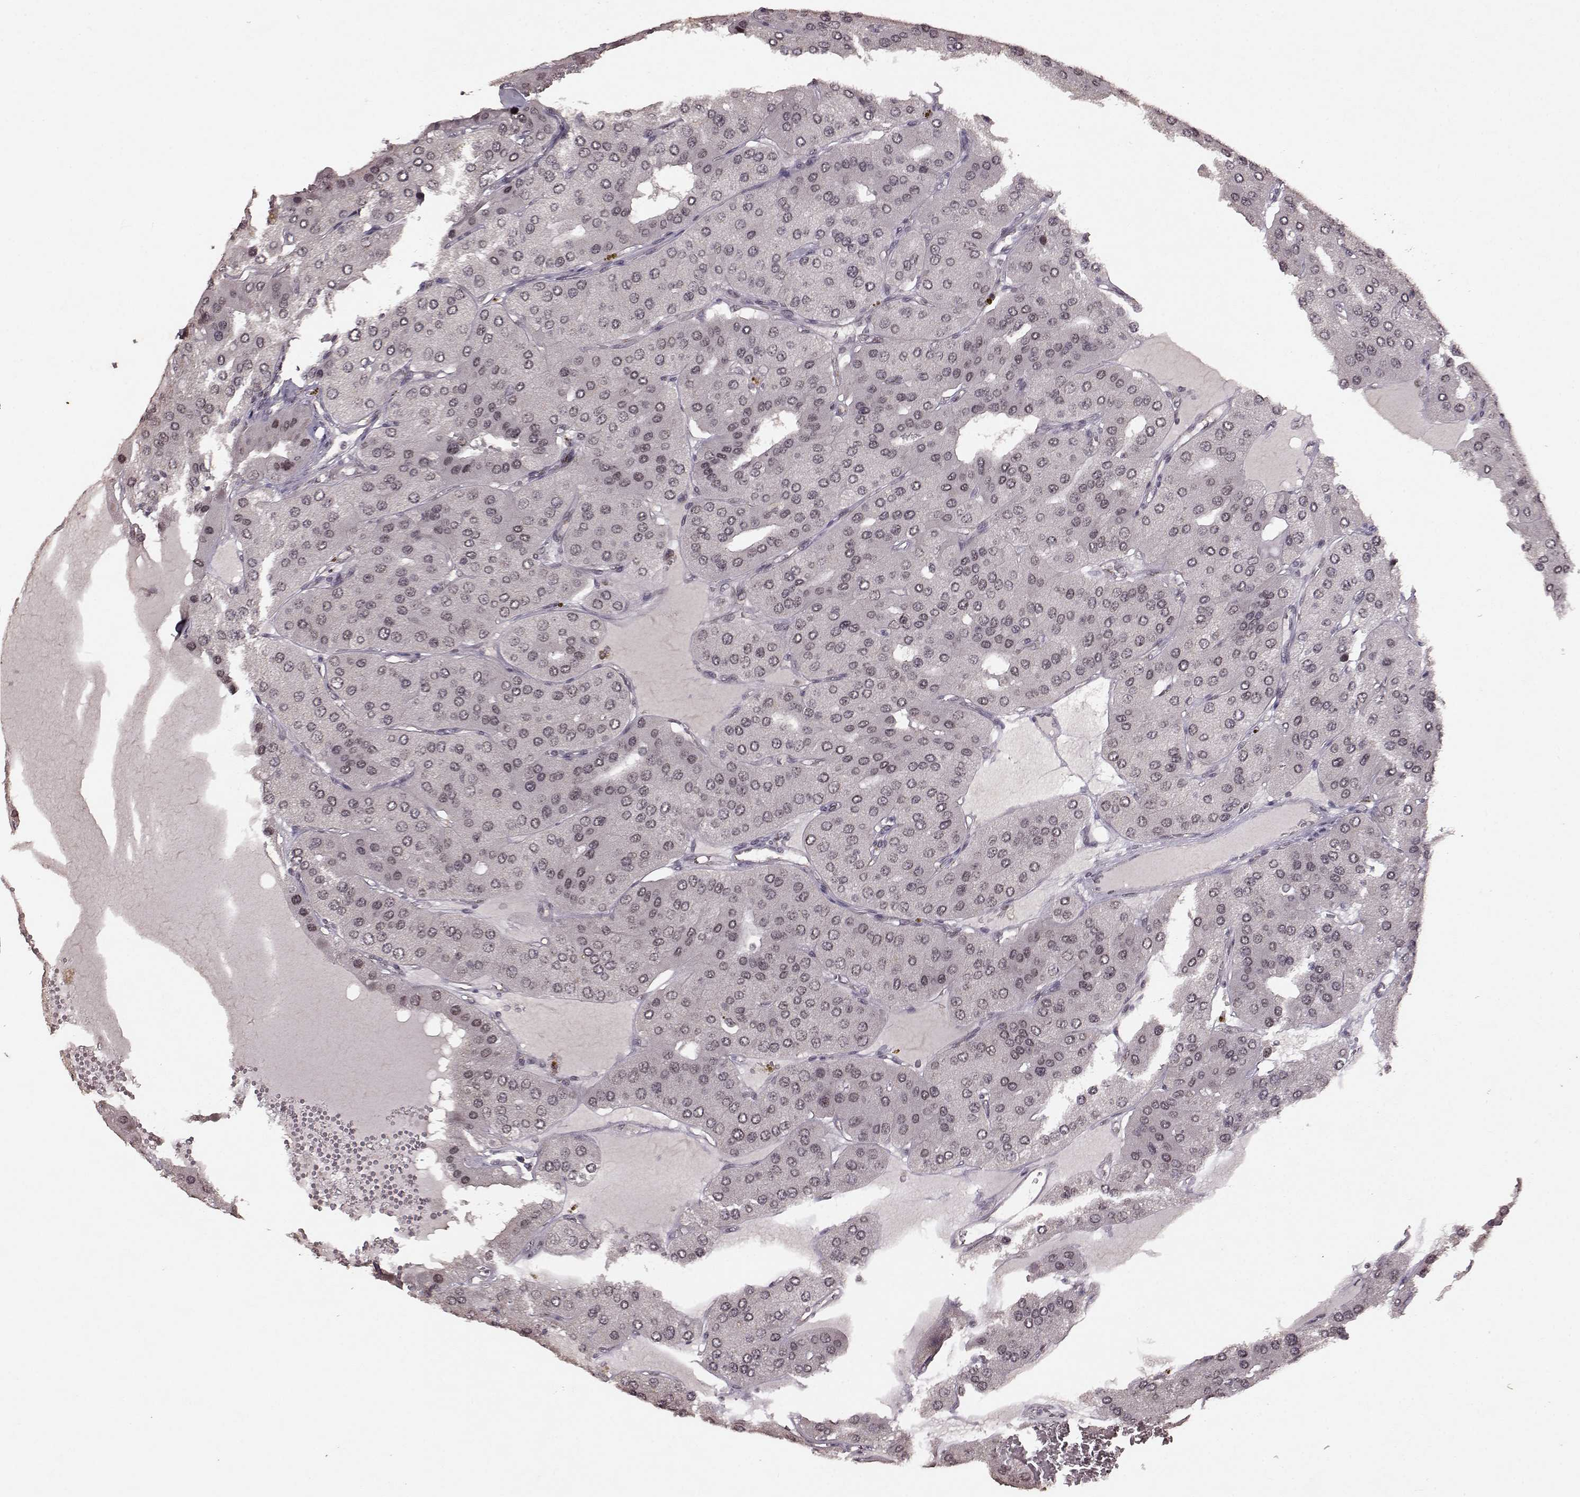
{"staining": {"intensity": "negative", "quantity": "none", "location": "none"}, "tissue": "parathyroid gland", "cell_type": "Glandular cells", "image_type": "normal", "snomed": [{"axis": "morphology", "description": "Normal tissue, NOS"}, {"axis": "morphology", "description": "Adenoma, NOS"}, {"axis": "topography", "description": "Parathyroid gland"}], "caption": "This is an immunohistochemistry (IHC) photomicrograph of normal parathyroid gland. There is no positivity in glandular cells.", "gene": "RRAGD", "patient": {"sex": "female", "age": 86}}